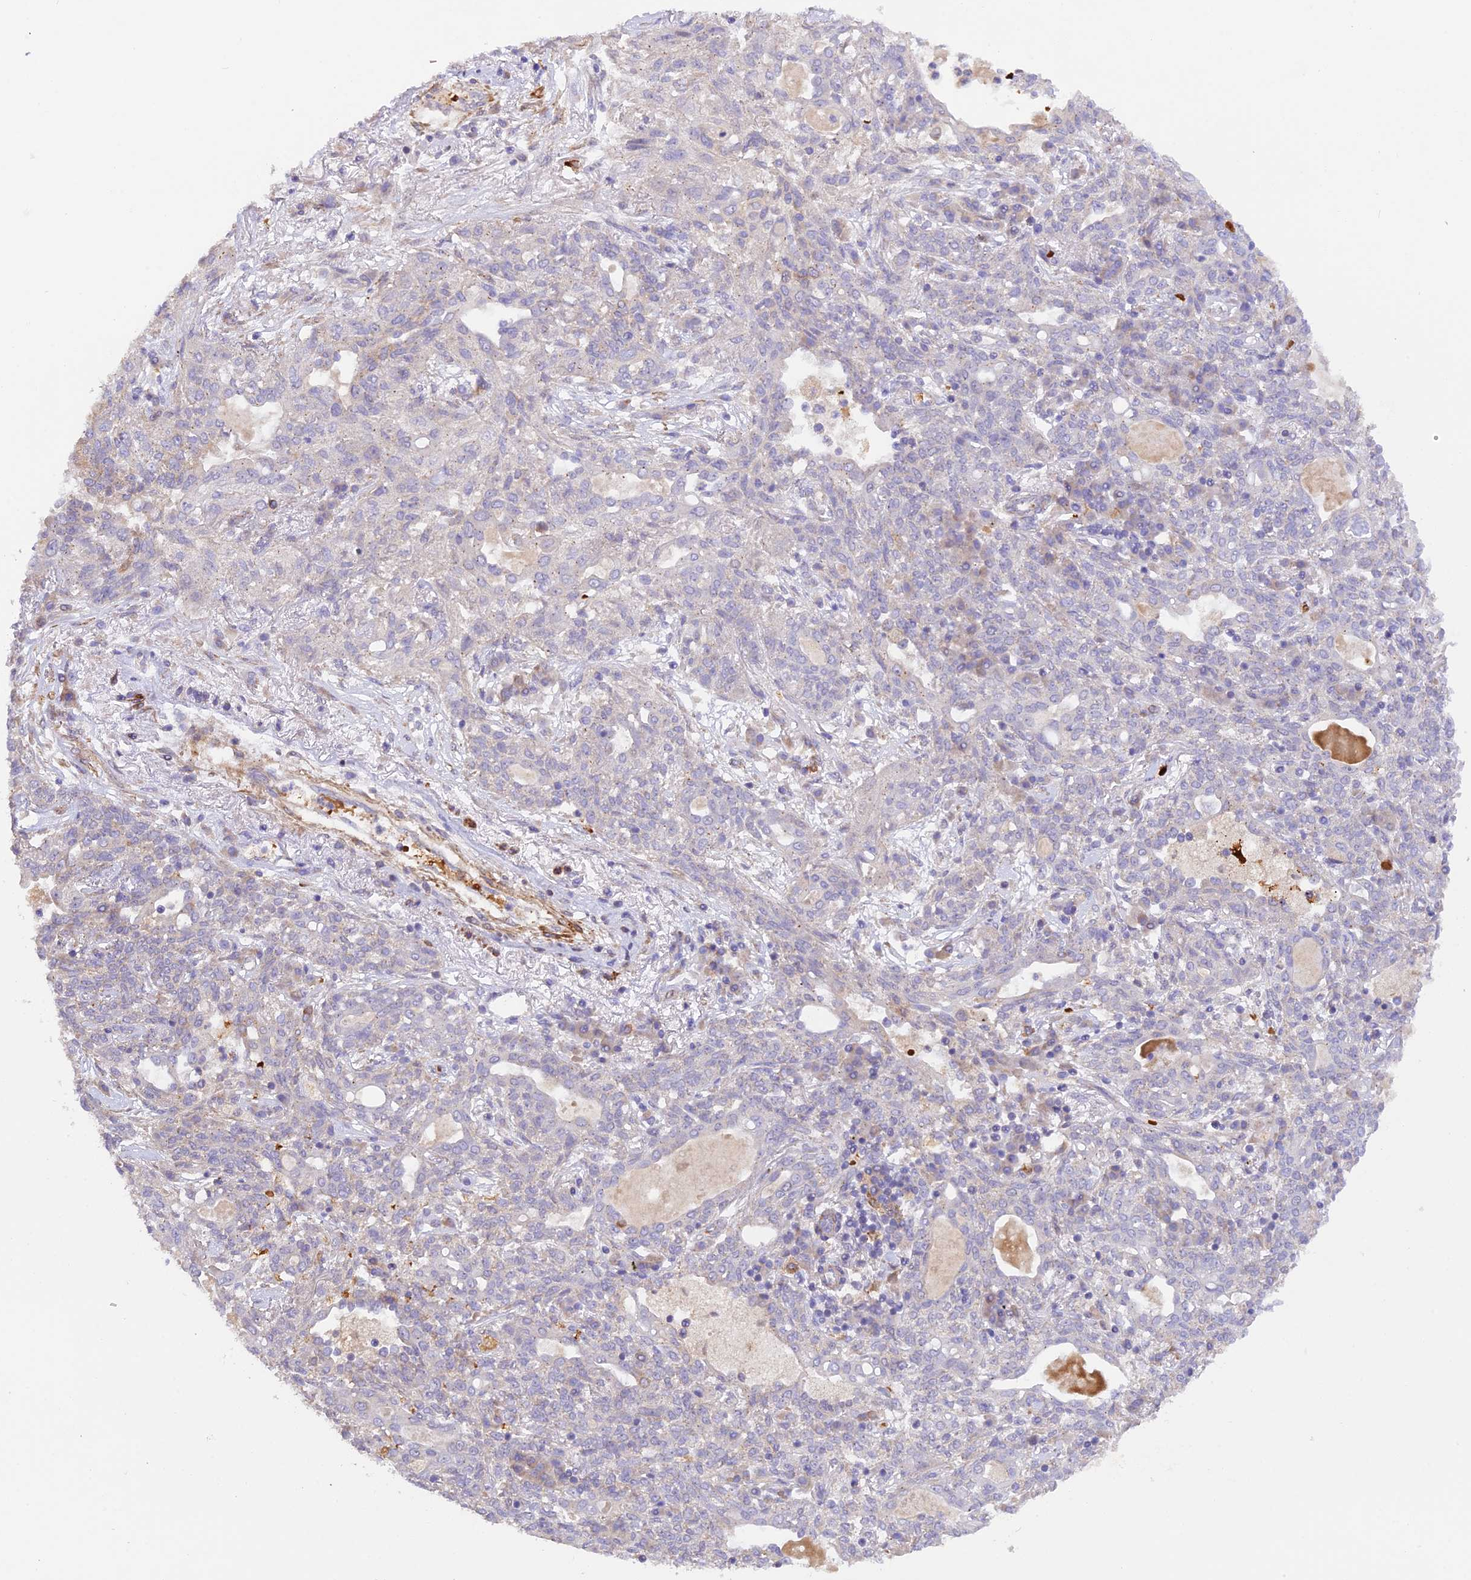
{"staining": {"intensity": "negative", "quantity": "none", "location": "none"}, "tissue": "lung cancer", "cell_type": "Tumor cells", "image_type": "cancer", "snomed": [{"axis": "morphology", "description": "Squamous cell carcinoma, NOS"}, {"axis": "topography", "description": "Lung"}], "caption": "A high-resolution image shows immunohistochemistry (IHC) staining of lung squamous cell carcinoma, which exhibits no significant positivity in tumor cells.", "gene": "WDFY4", "patient": {"sex": "female", "age": 70}}